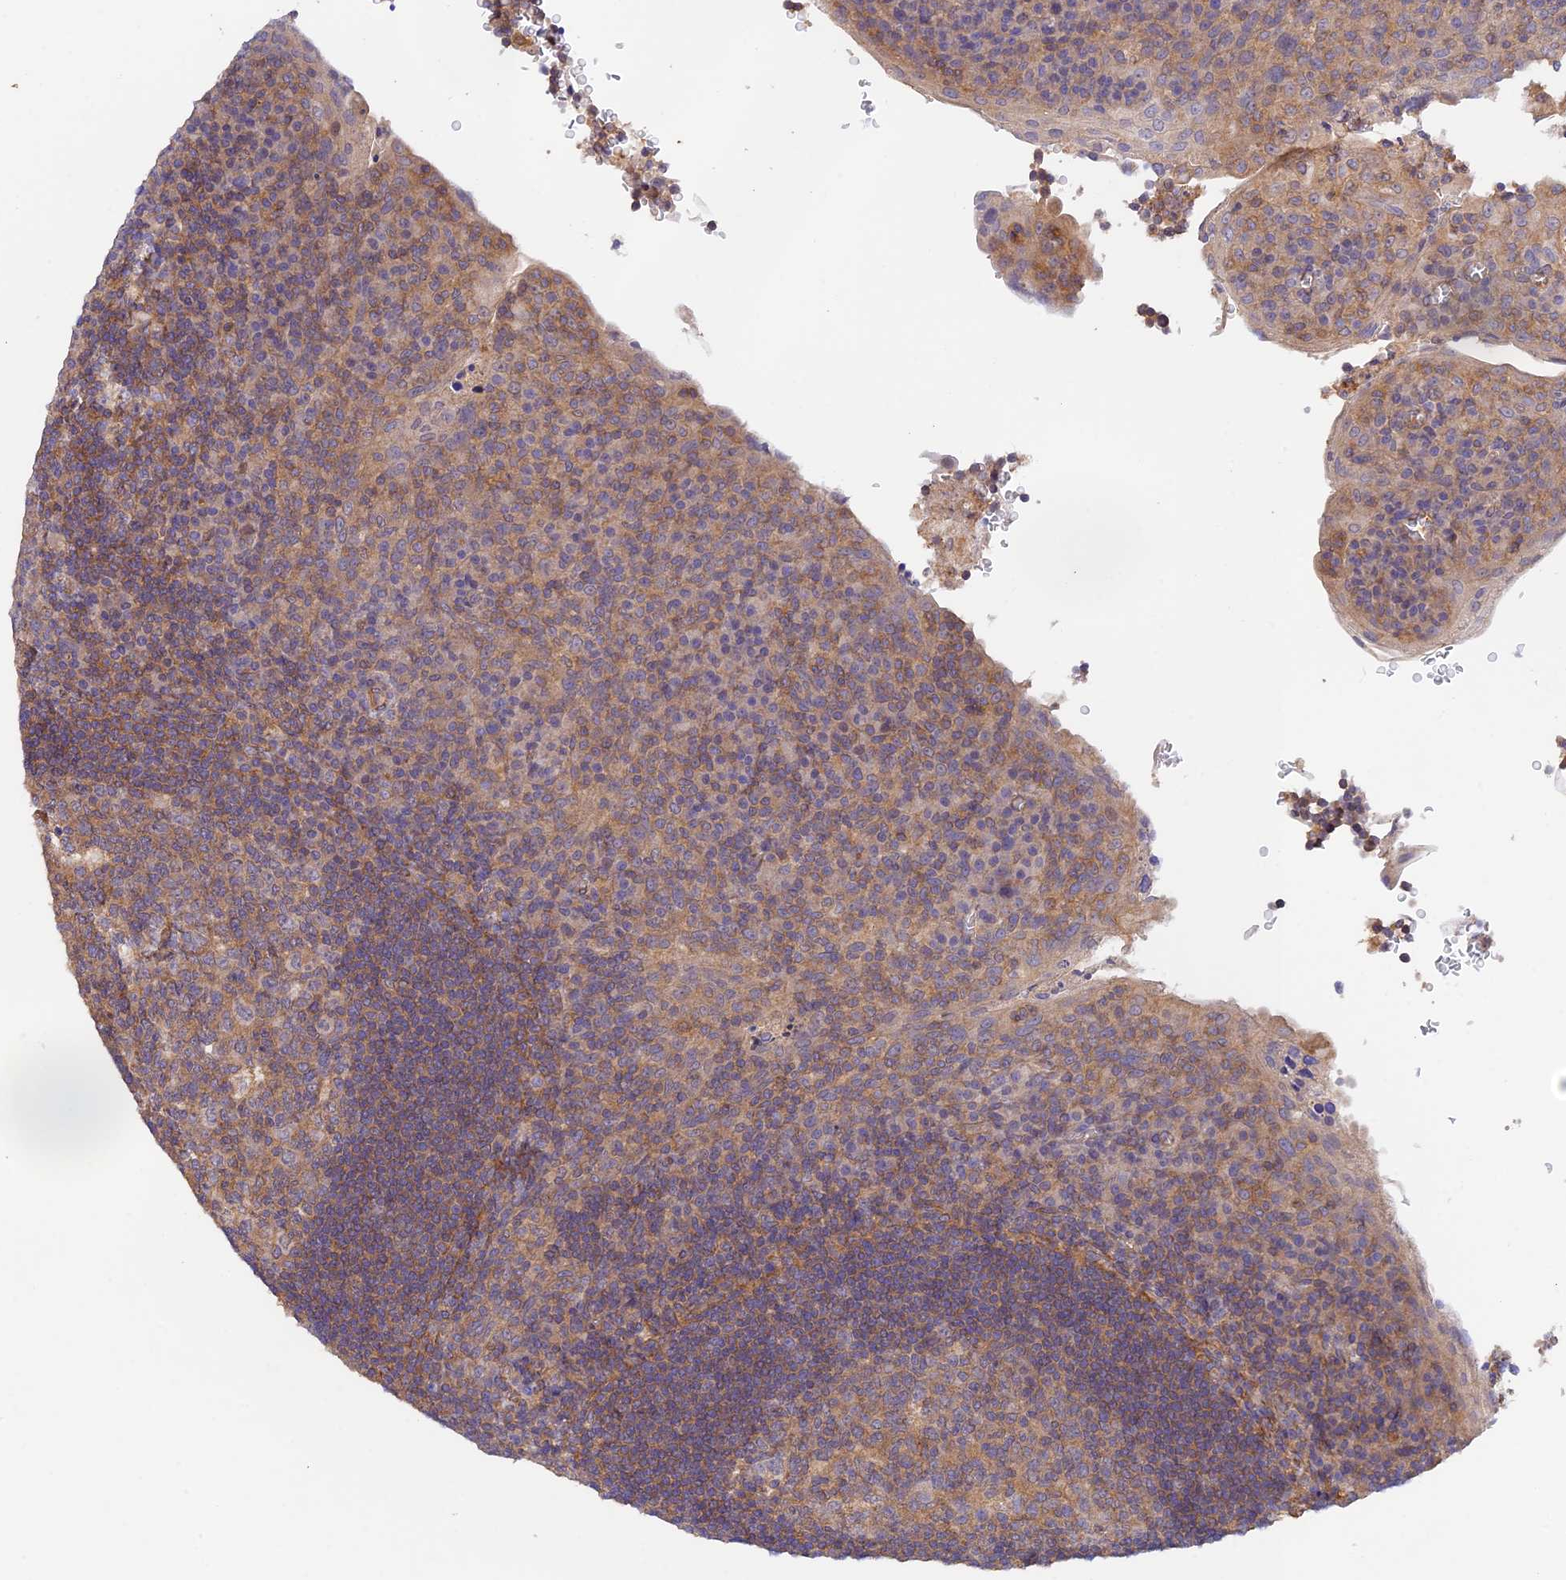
{"staining": {"intensity": "moderate", "quantity": "25%-75%", "location": "cytoplasmic/membranous"}, "tissue": "tonsil", "cell_type": "Germinal center cells", "image_type": "normal", "snomed": [{"axis": "morphology", "description": "Normal tissue, NOS"}, {"axis": "topography", "description": "Tonsil"}], "caption": "Benign tonsil displays moderate cytoplasmic/membranous positivity in about 25%-75% of germinal center cells, visualized by immunohistochemistry.", "gene": "MYO9A", "patient": {"sex": "male", "age": 17}}